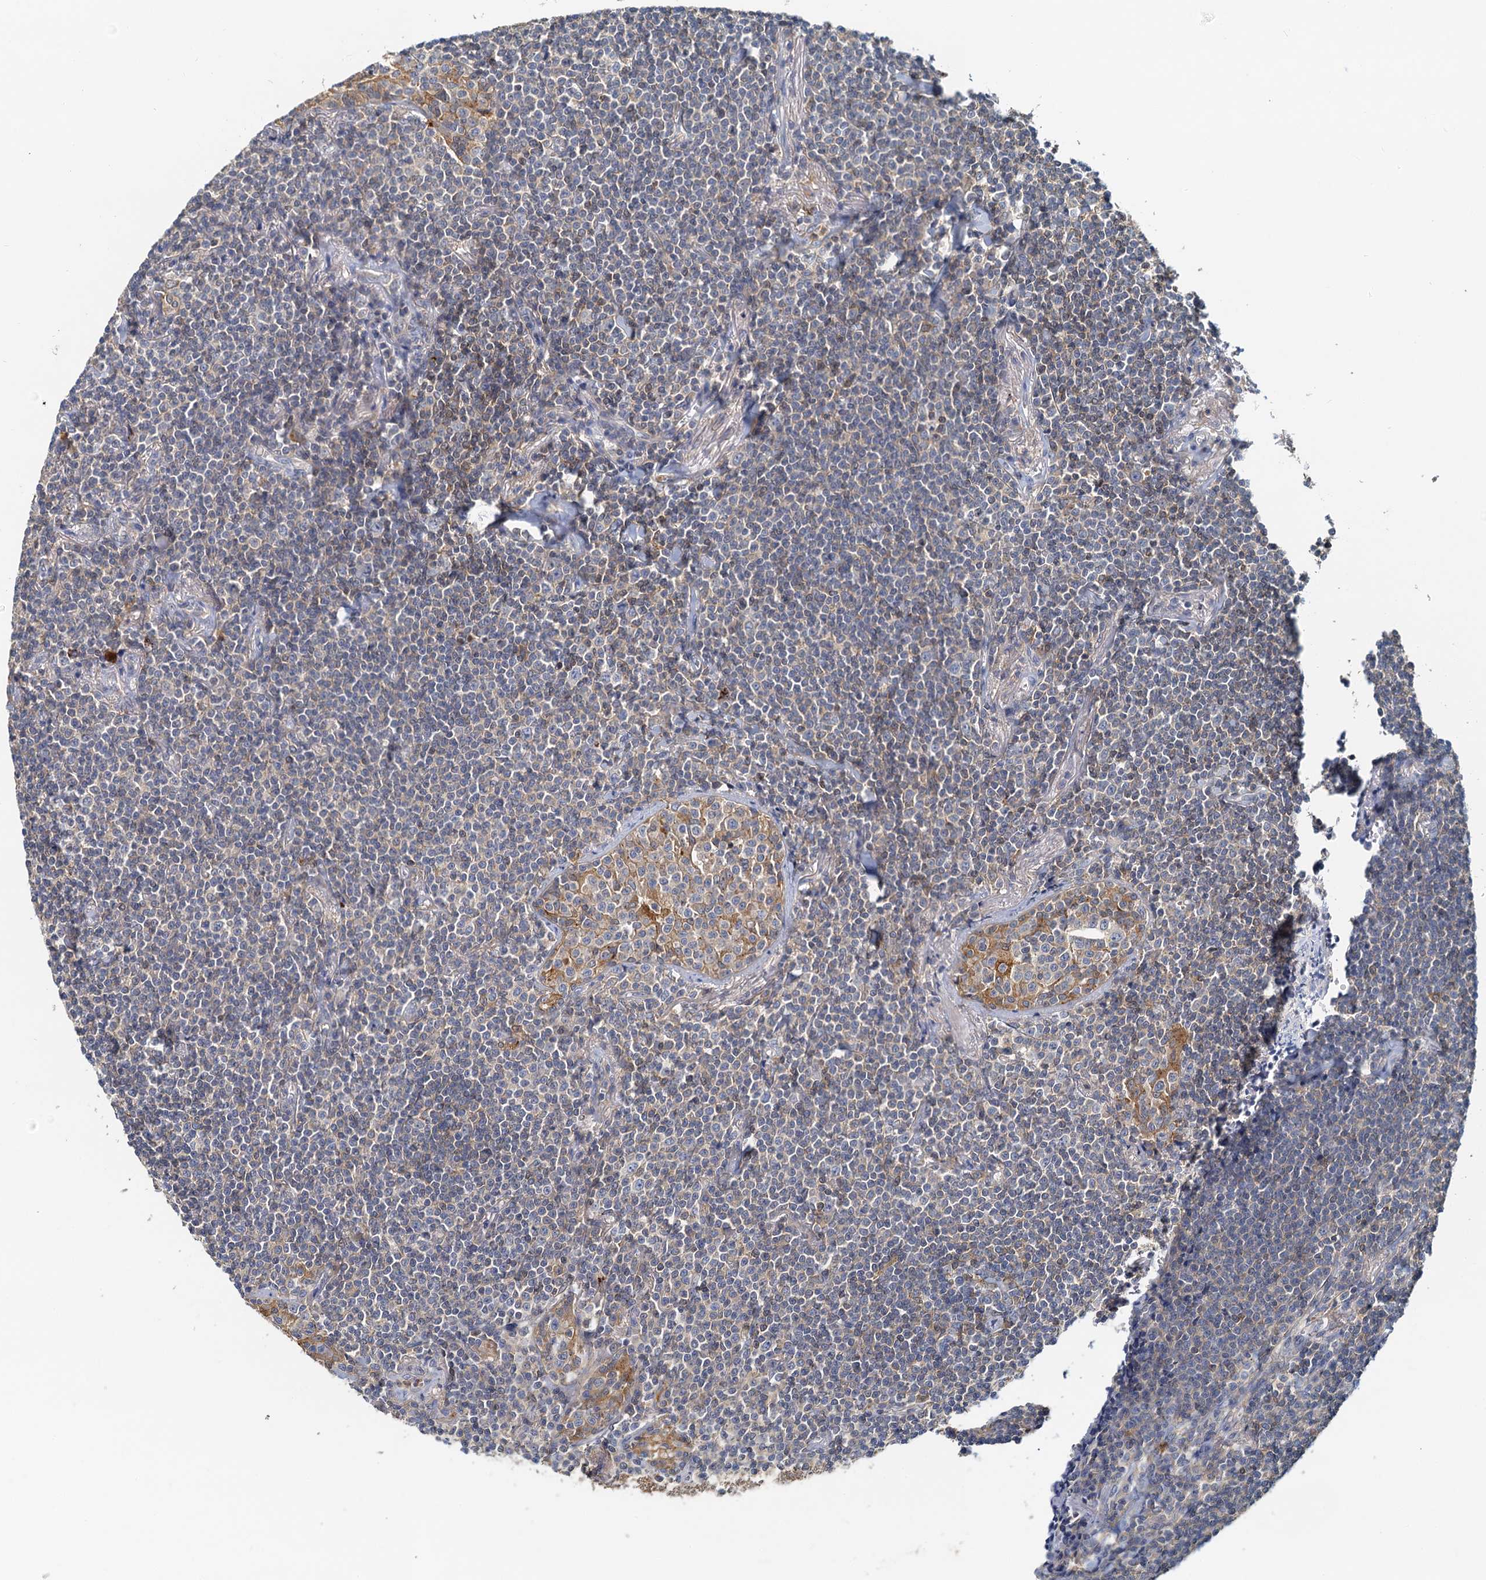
{"staining": {"intensity": "weak", "quantity": "<25%", "location": "cytoplasmic/membranous"}, "tissue": "lymphoma", "cell_type": "Tumor cells", "image_type": "cancer", "snomed": [{"axis": "morphology", "description": "Malignant lymphoma, non-Hodgkin's type, Low grade"}, {"axis": "topography", "description": "Lung"}], "caption": "Lymphoma stained for a protein using IHC reveals no expression tumor cells.", "gene": "TOLLIP", "patient": {"sex": "female", "age": 71}}